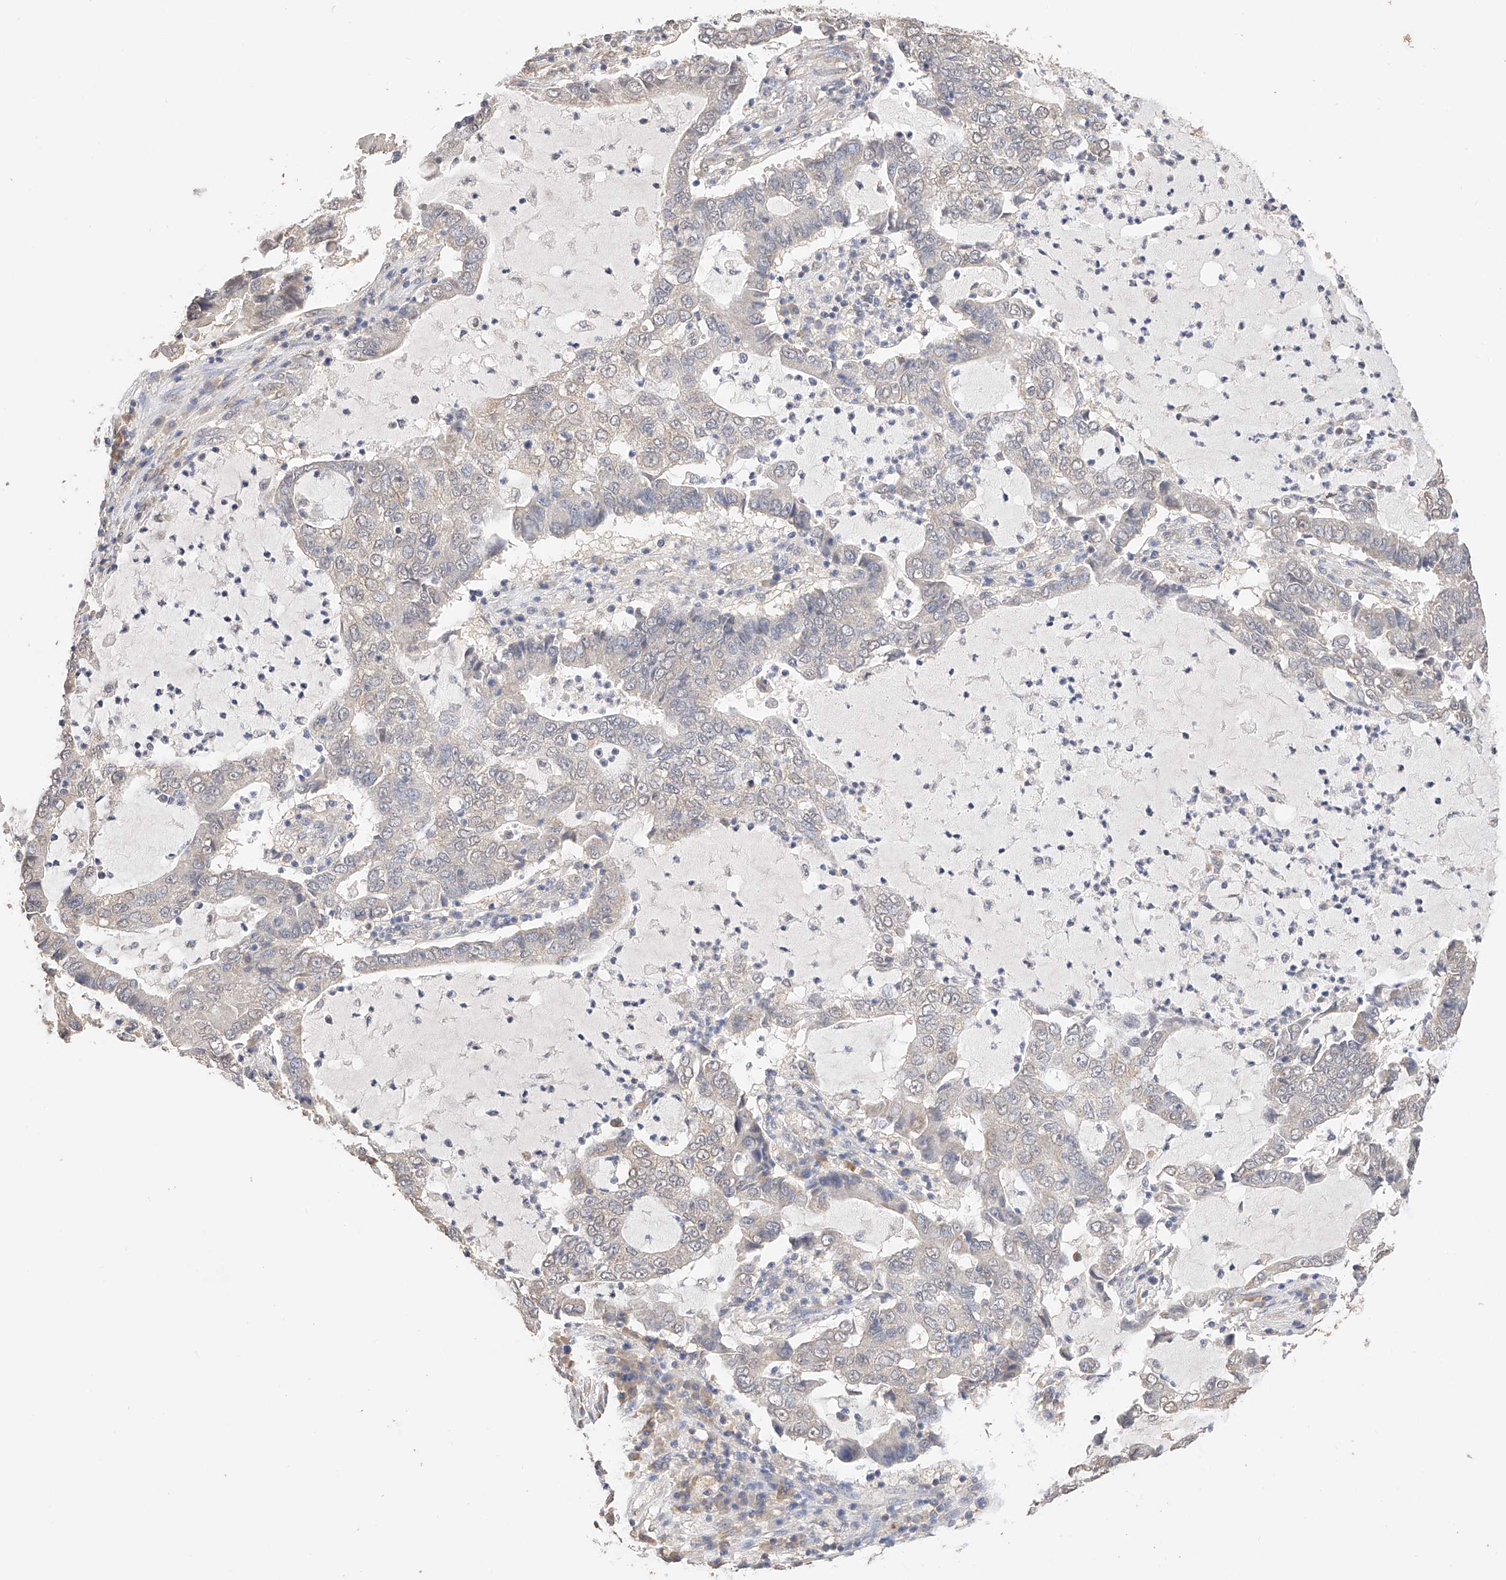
{"staining": {"intensity": "weak", "quantity": "<25%", "location": "cytoplasmic/membranous"}, "tissue": "lung cancer", "cell_type": "Tumor cells", "image_type": "cancer", "snomed": [{"axis": "morphology", "description": "Adenocarcinoma, NOS"}, {"axis": "topography", "description": "Lung"}], "caption": "Human lung cancer stained for a protein using IHC displays no staining in tumor cells.", "gene": "IL22RA2", "patient": {"sex": "female", "age": 51}}